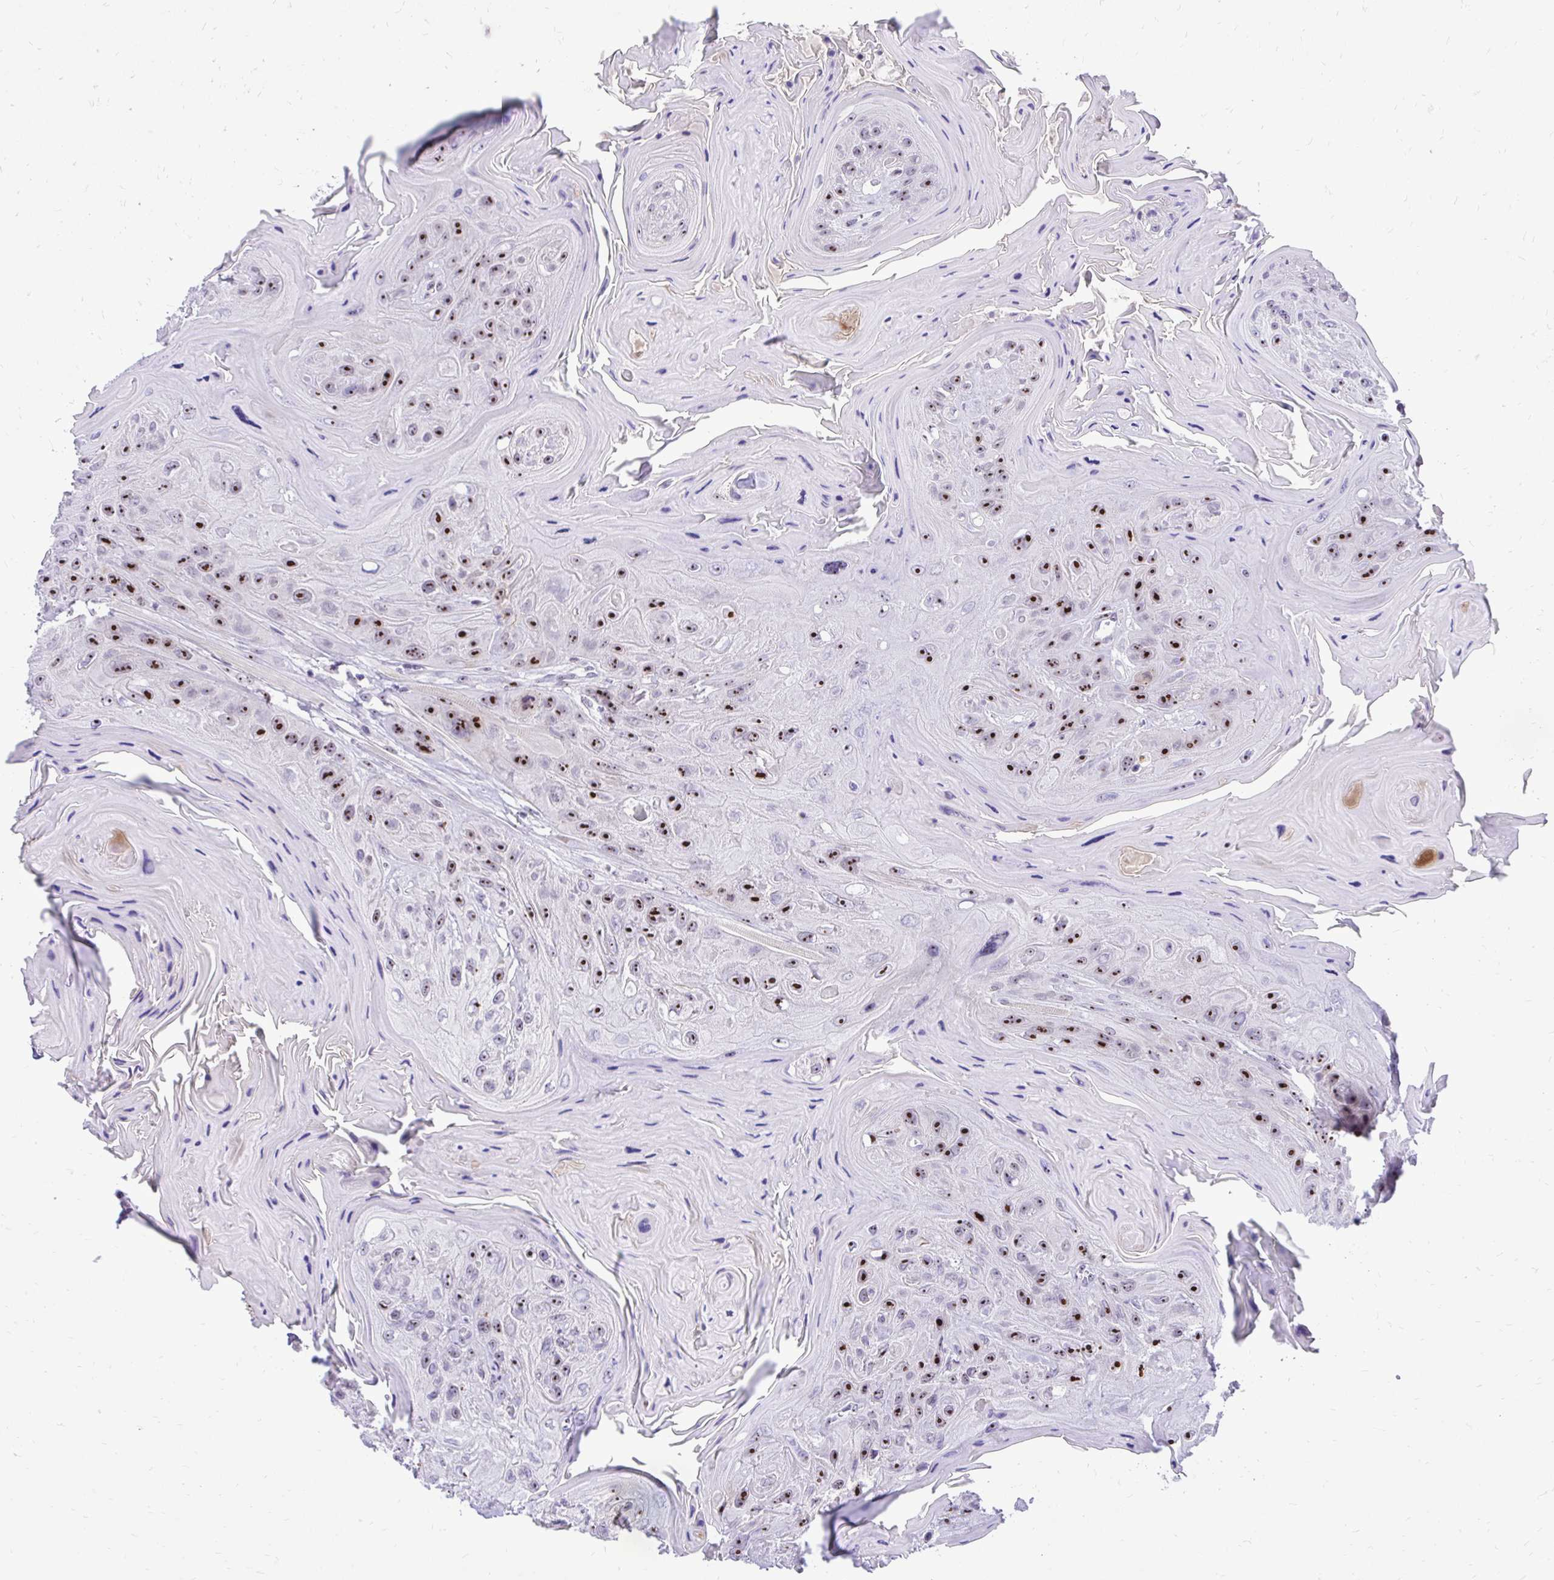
{"staining": {"intensity": "strong", "quantity": "25%-75%", "location": "nuclear"}, "tissue": "head and neck cancer", "cell_type": "Tumor cells", "image_type": "cancer", "snomed": [{"axis": "morphology", "description": "Squamous cell carcinoma, NOS"}, {"axis": "topography", "description": "Head-Neck"}], "caption": "Immunohistochemical staining of head and neck squamous cell carcinoma demonstrates high levels of strong nuclear positivity in about 25%-75% of tumor cells.", "gene": "NIFK", "patient": {"sex": "female", "age": 59}}